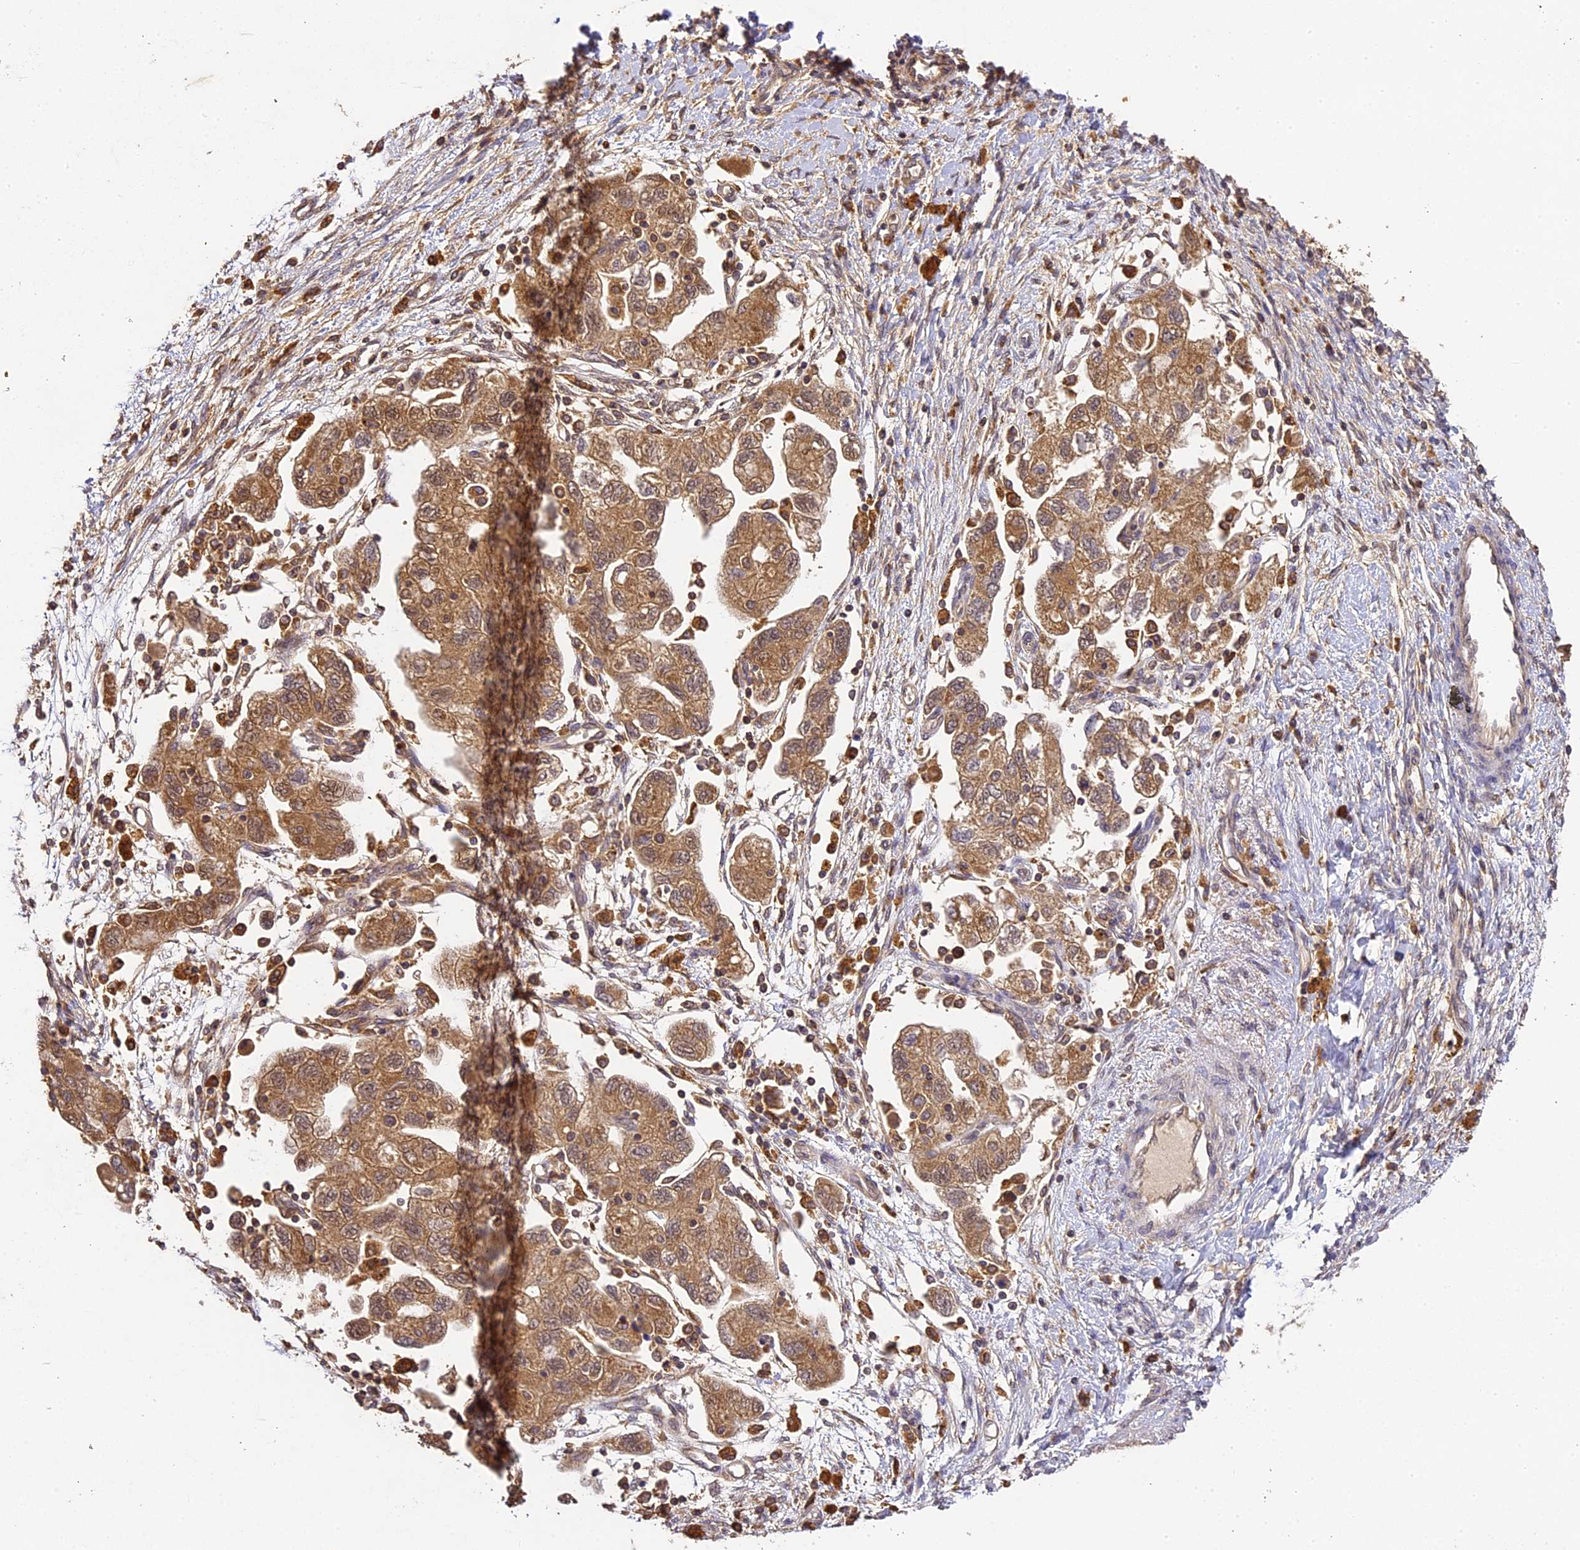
{"staining": {"intensity": "moderate", "quantity": ">75%", "location": "cytoplasmic/membranous"}, "tissue": "ovarian cancer", "cell_type": "Tumor cells", "image_type": "cancer", "snomed": [{"axis": "morphology", "description": "Carcinoma, NOS"}, {"axis": "morphology", "description": "Cystadenocarcinoma, serous, NOS"}, {"axis": "topography", "description": "Ovary"}], "caption": "Ovarian cancer tissue shows moderate cytoplasmic/membranous expression in approximately >75% of tumor cells", "gene": "BRAP", "patient": {"sex": "female", "age": 69}}